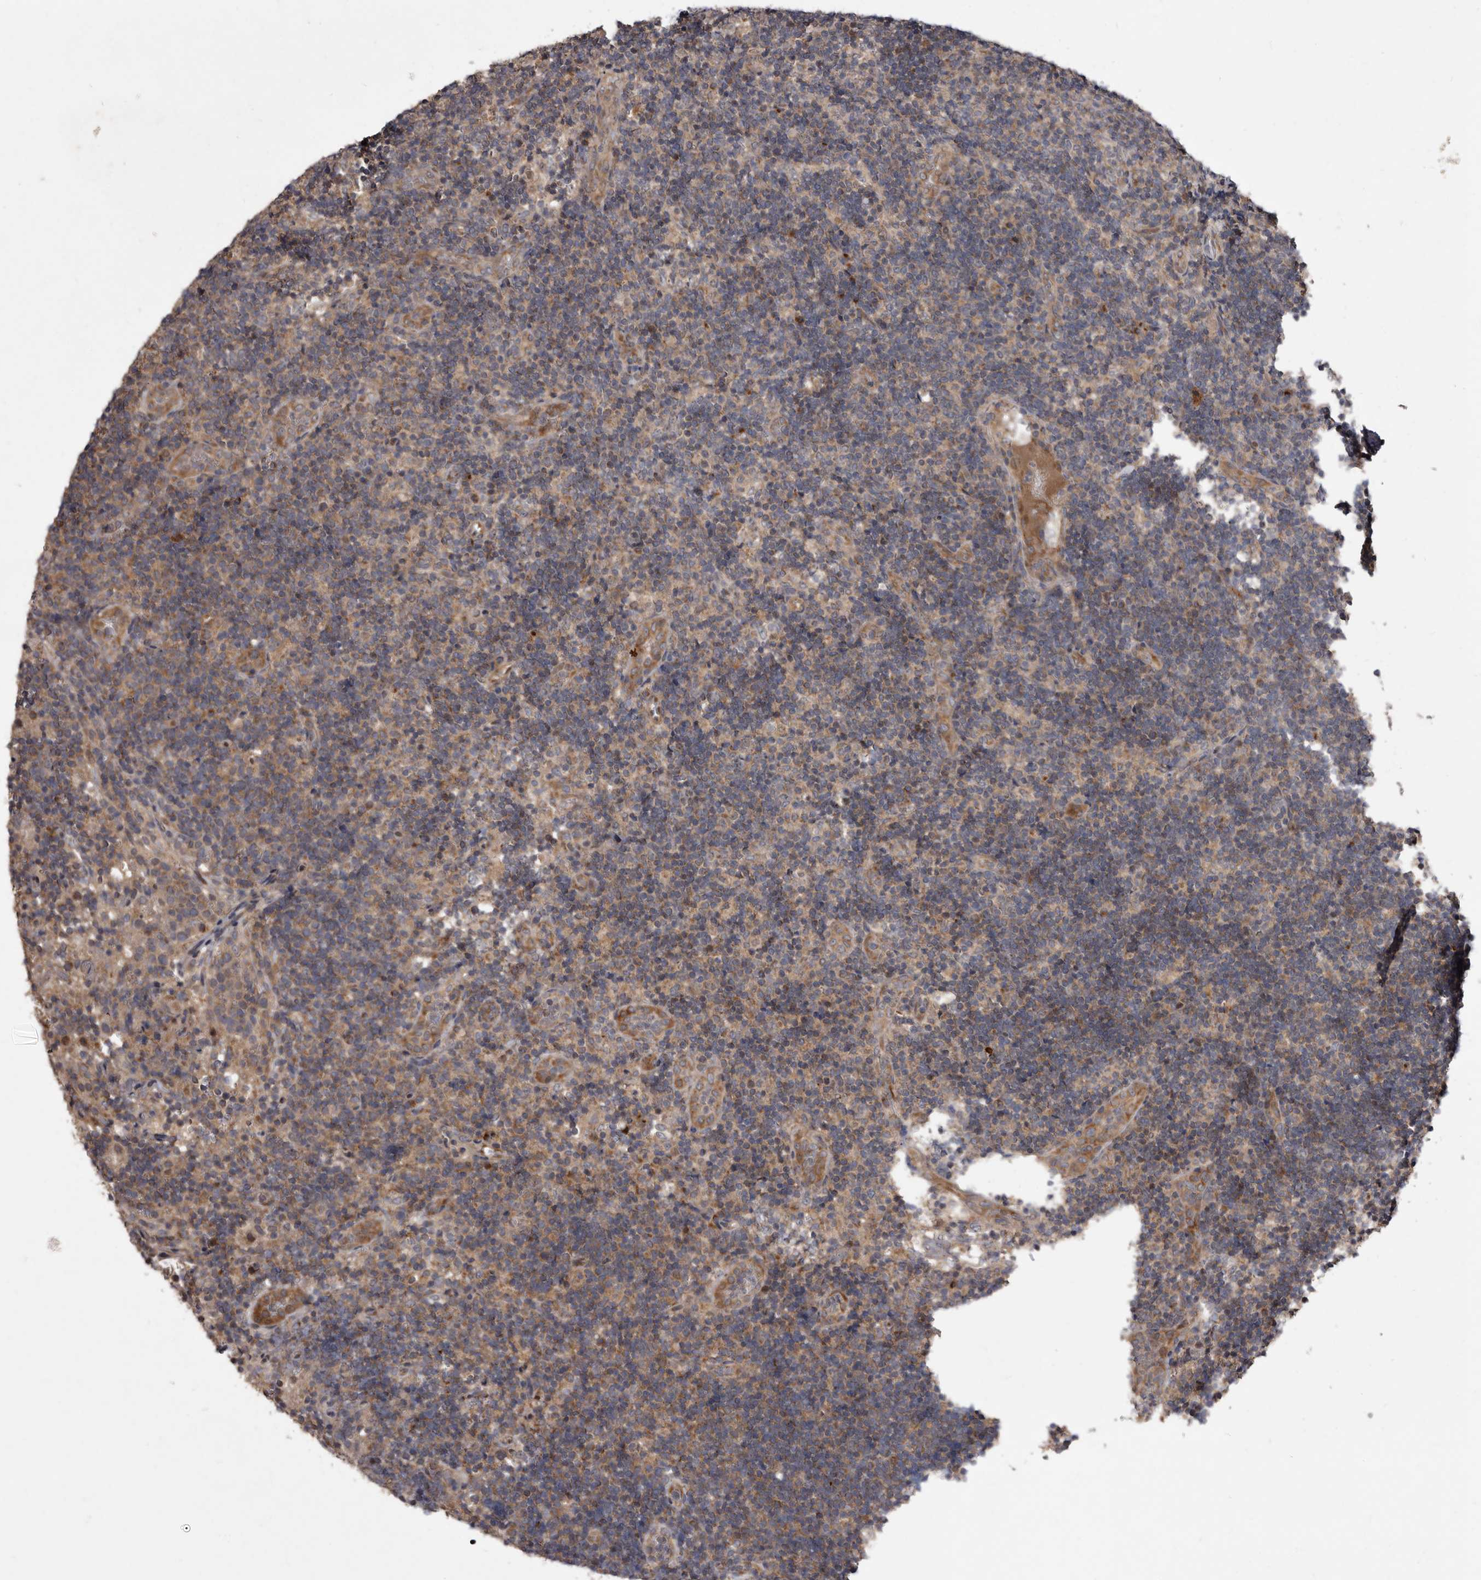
{"staining": {"intensity": "negative", "quantity": "none", "location": "none"}, "tissue": "lymph node", "cell_type": "Germinal center cells", "image_type": "normal", "snomed": [{"axis": "morphology", "description": "Normal tissue, NOS"}, {"axis": "topography", "description": "Lymph node"}], "caption": "This micrograph is of unremarkable lymph node stained with immunohistochemistry (IHC) to label a protein in brown with the nuclei are counter-stained blue. There is no positivity in germinal center cells. Nuclei are stained in blue.", "gene": "FLAD1", "patient": {"sex": "female", "age": 22}}